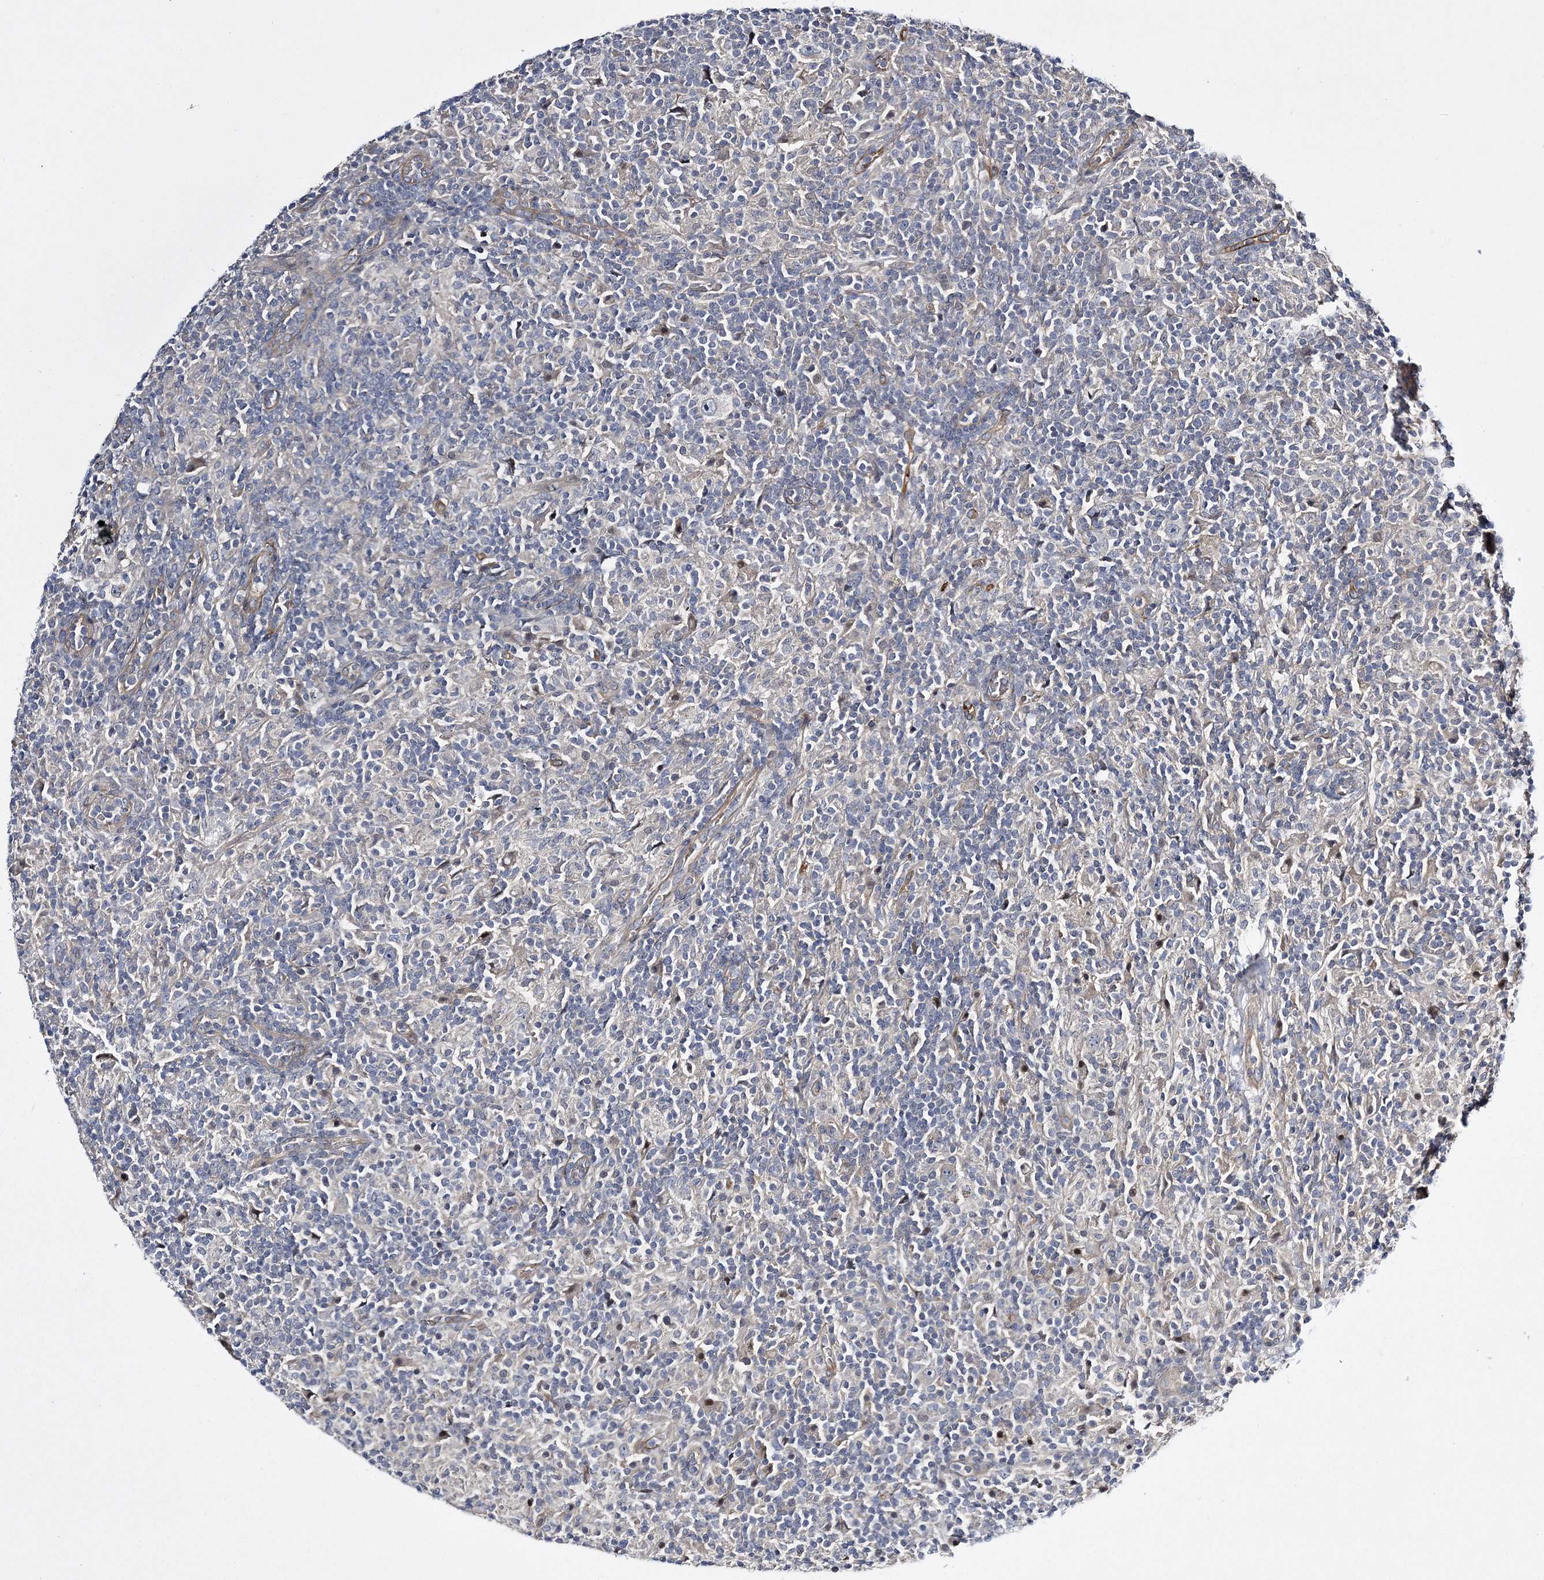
{"staining": {"intensity": "negative", "quantity": "none", "location": "none"}, "tissue": "lymphoma", "cell_type": "Tumor cells", "image_type": "cancer", "snomed": [{"axis": "morphology", "description": "Hodgkin's disease, NOS"}, {"axis": "topography", "description": "Lymph node"}], "caption": "An immunohistochemistry image of Hodgkin's disease is shown. There is no staining in tumor cells of Hodgkin's disease.", "gene": "CALN1", "patient": {"sex": "male", "age": 70}}